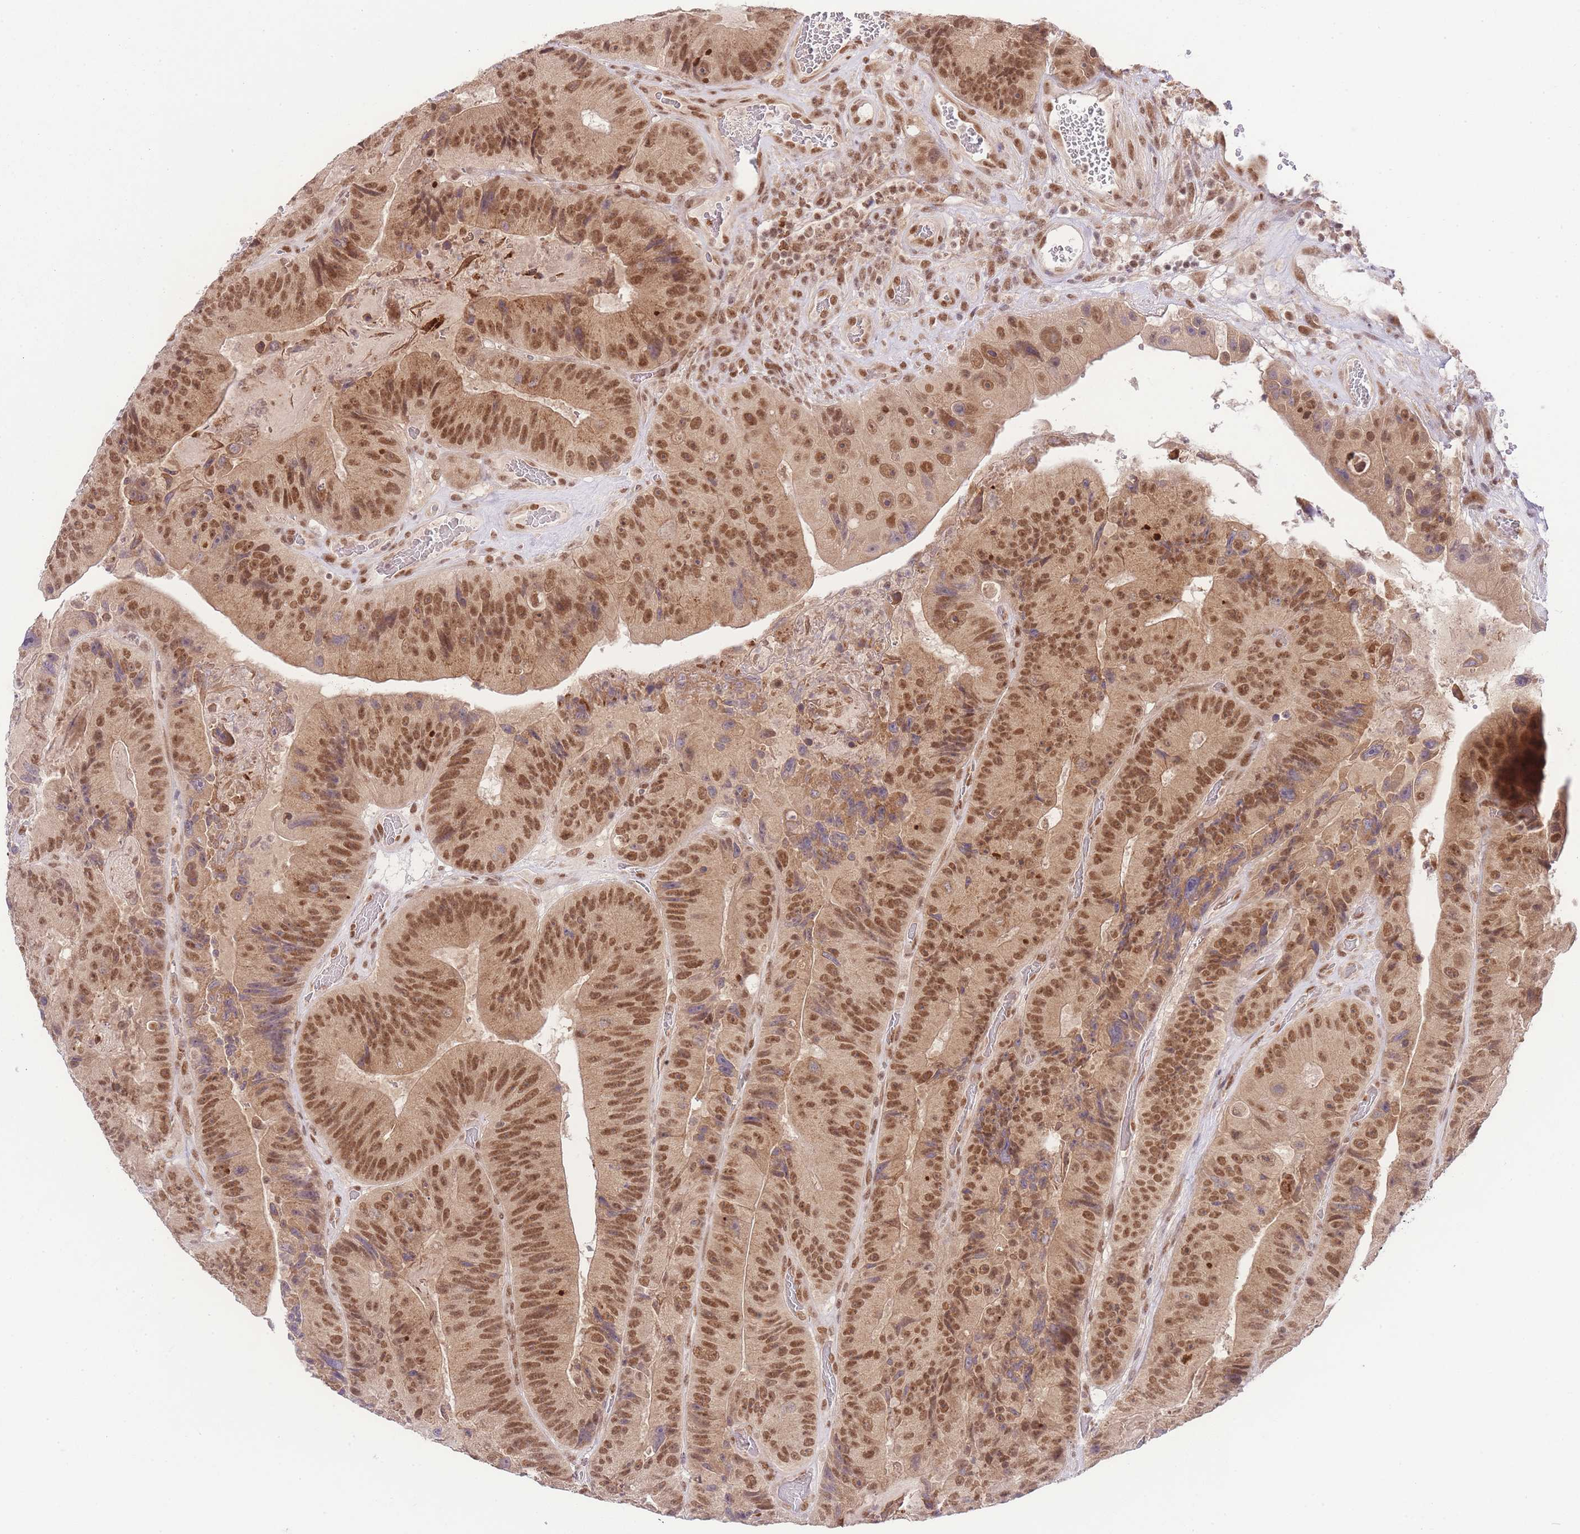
{"staining": {"intensity": "moderate", "quantity": ">75%", "location": "cytoplasmic/membranous,nuclear"}, "tissue": "colorectal cancer", "cell_type": "Tumor cells", "image_type": "cancer", "snomed": [{"axis": "morphology", "description": "Adenocarcinoma, NOS"}, {"axis": "topography", "description": "Colon"}], "caption": "Protein staining of colorectal adenocarcinoma tissue displays moderate cytoplasmic/membranous and nuclear staining in about >75% of tumor cells.", "gene": "TMED3", "patient": {"sex": "female", "age": 86}}